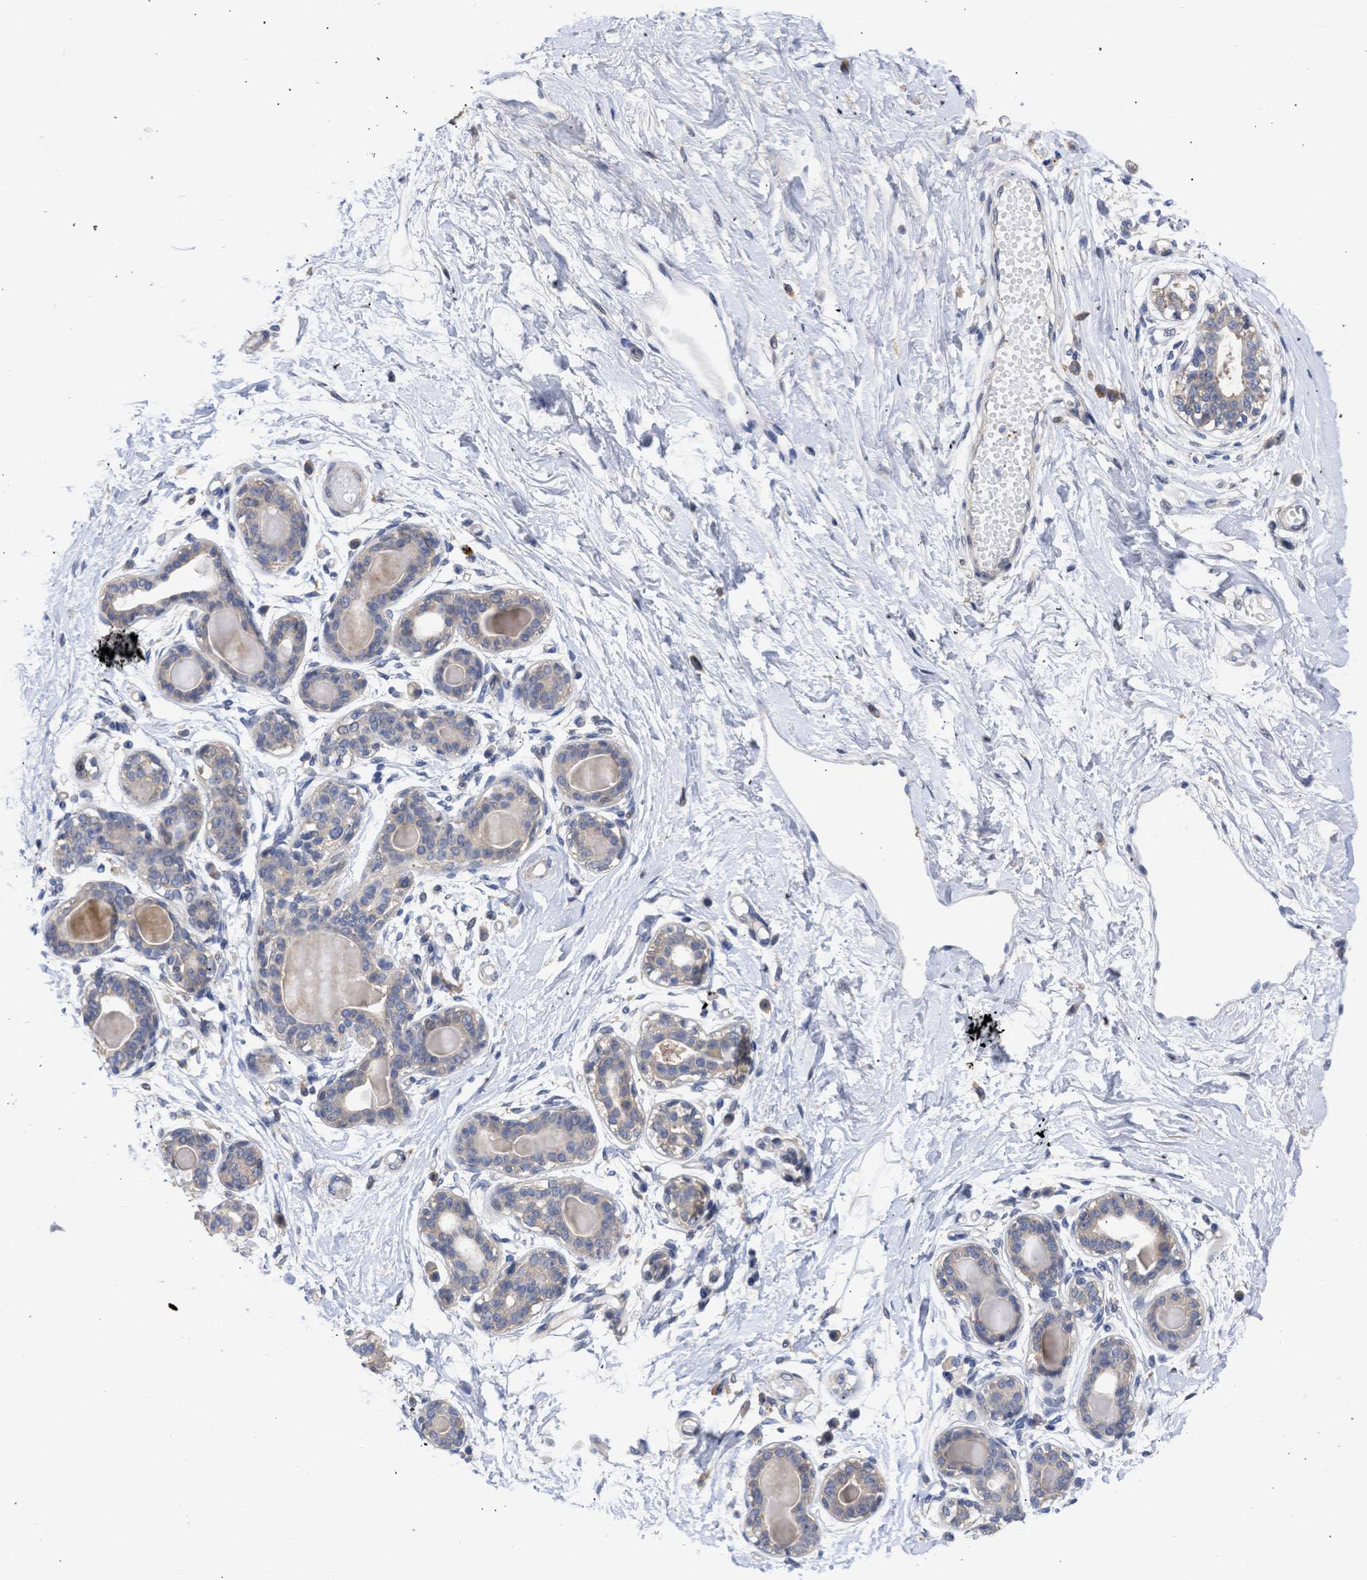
{"staining": {"intensity": "negative", "quantity": "none", "location": "none"}, "tissue": "breast", "cell_type": "Adipocytes", "image_type": "normal", "snomed": [{"axis": "morphology", "description": "Normal tissue, NOS"}, {"axis": "topography", "description": "Breast"}], "caption": "A histopathology image of human breast is negative for staining in adipocytes.", "gene": "ARHGEF4", "patient": {"sex": "female", "age": 45}}